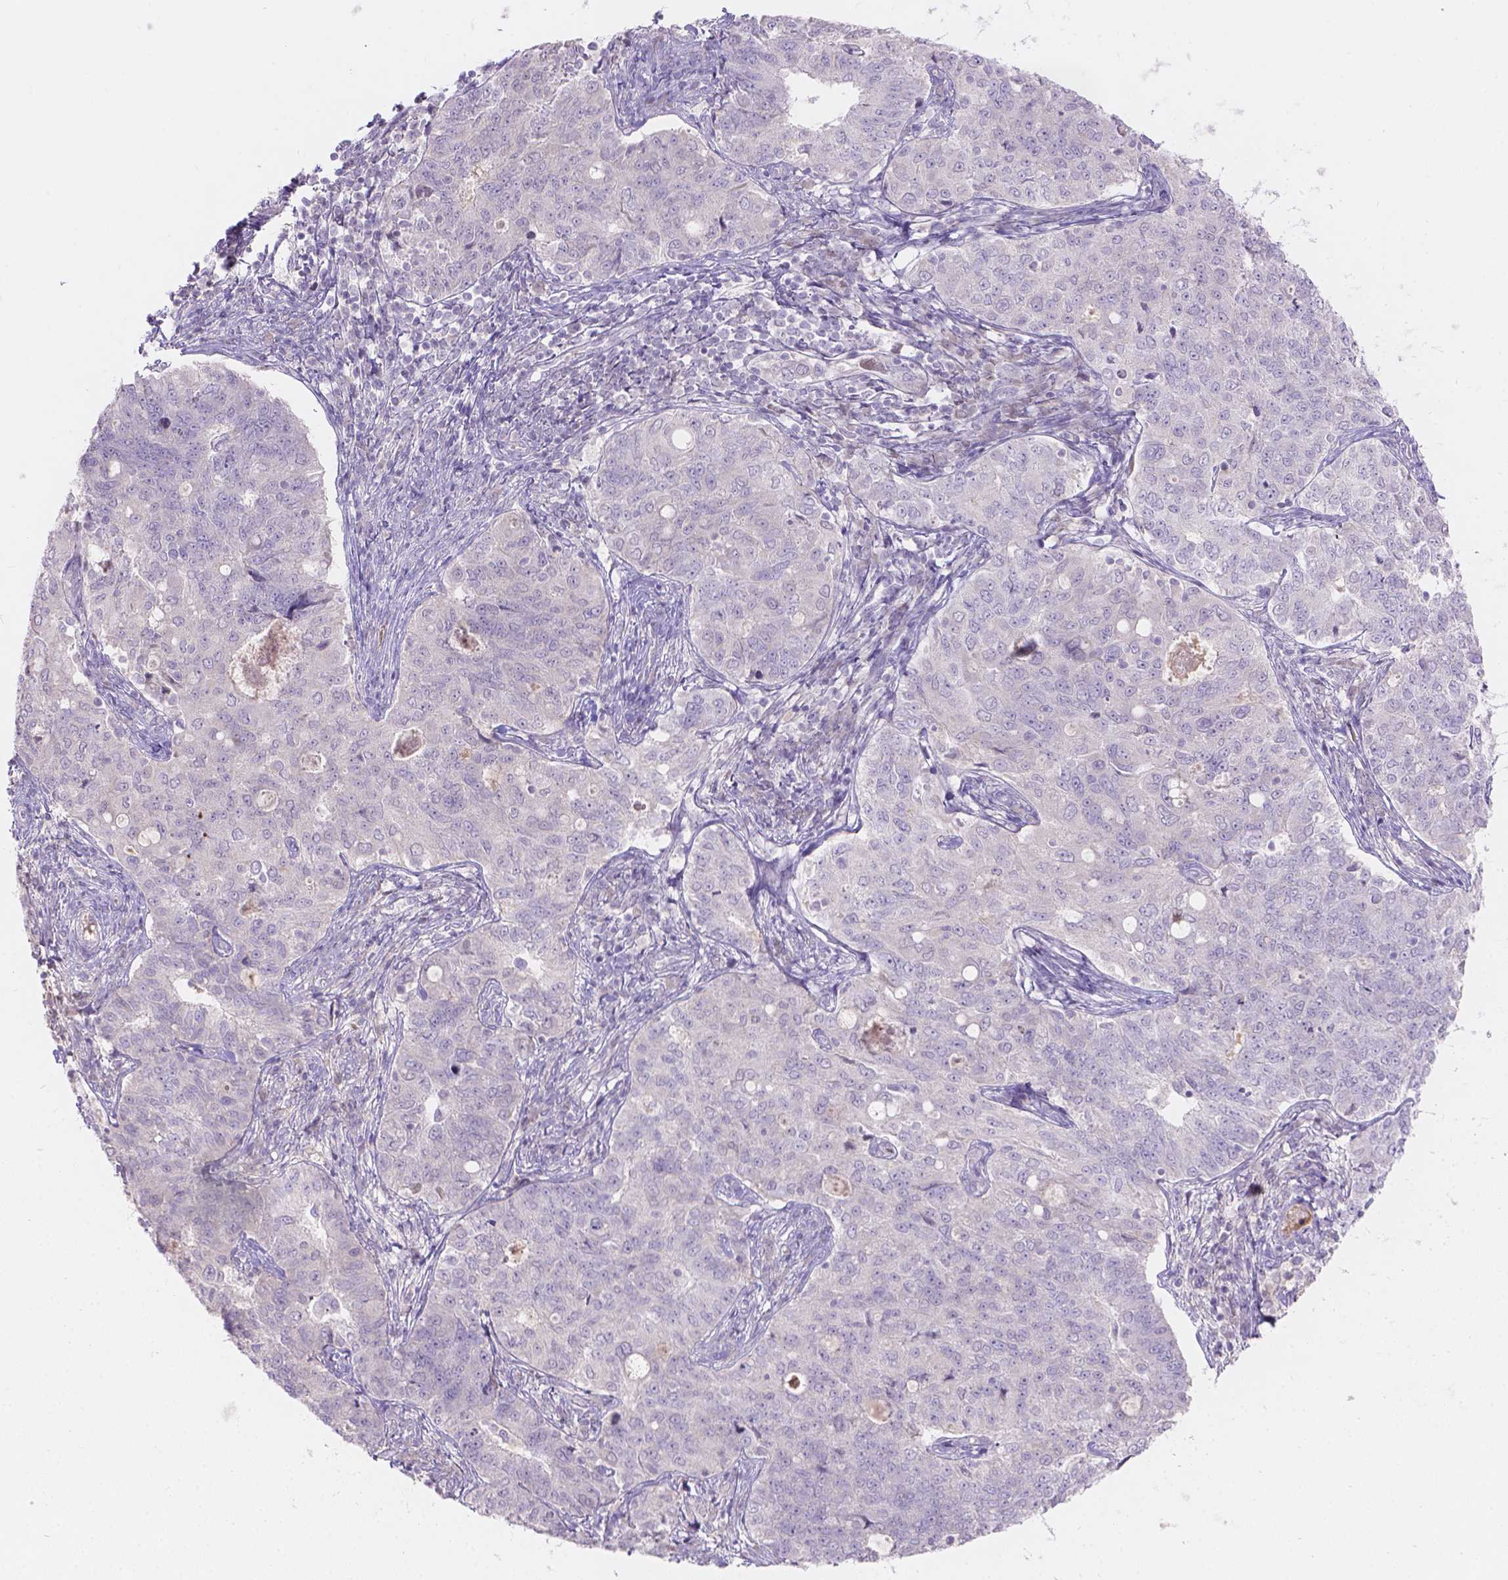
{"staining": {"intensity": "negative", "quantity": "none", "location": "none"}, "tissue": "endometrial cancer", "cell_type": "Tumor cells", "image_type": "cancer", "snomed": [{"axis": "morphology", "description": "Adenocarcinoma, NOS"}, {"axis": "topography", "description": "Endometrium"}], "caption": "Adenocarcinoma (endometrial) was stained to show a protein in brown. There is no significant positivity in tumor cells.", "gene": "DCAF4L1", "patient": {"sex": "female", "age": 43}}